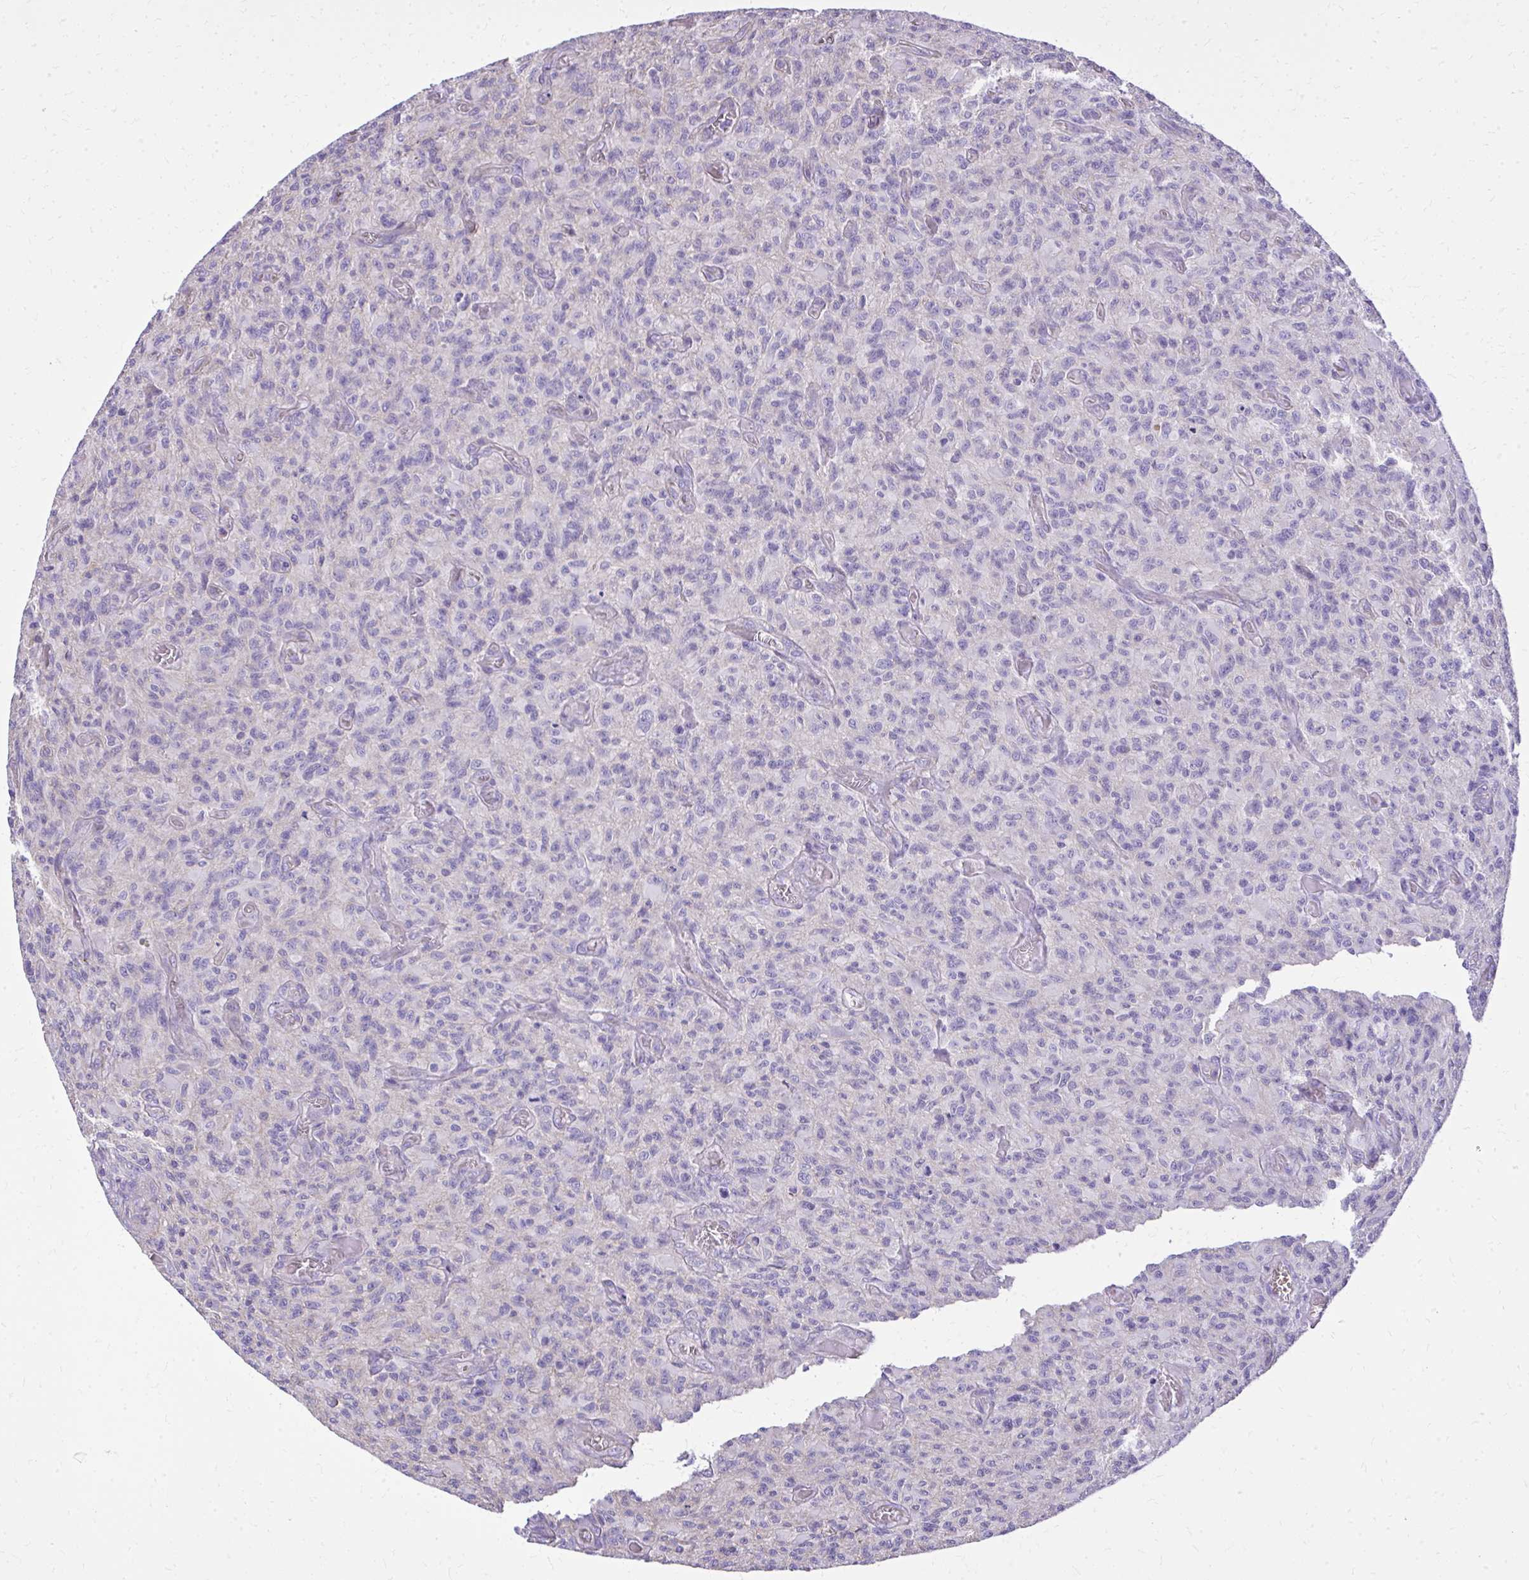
{"staining": {"intensity": "negative", "quantity": "none", "location": "none"}, "tissue": "glioma", "cell_type": "Tumor cells", "image_type": "cancer", "snomed": [{"axis": "morphology", "description": "Glioma, malignant, High grade"}, {"axis": "topography", "description": "Brain"}], "caption": "Immunohistochemistry of malignant glioma (high-grade) displays no expression in tumor cells. (DAB (3,3'-diaminobenzidine) immunohistochemistry visualized using brightfield microscopy, high magnification).", "gene": "RUNDC3B", "patient": {"sex": "male", "age": 61}}